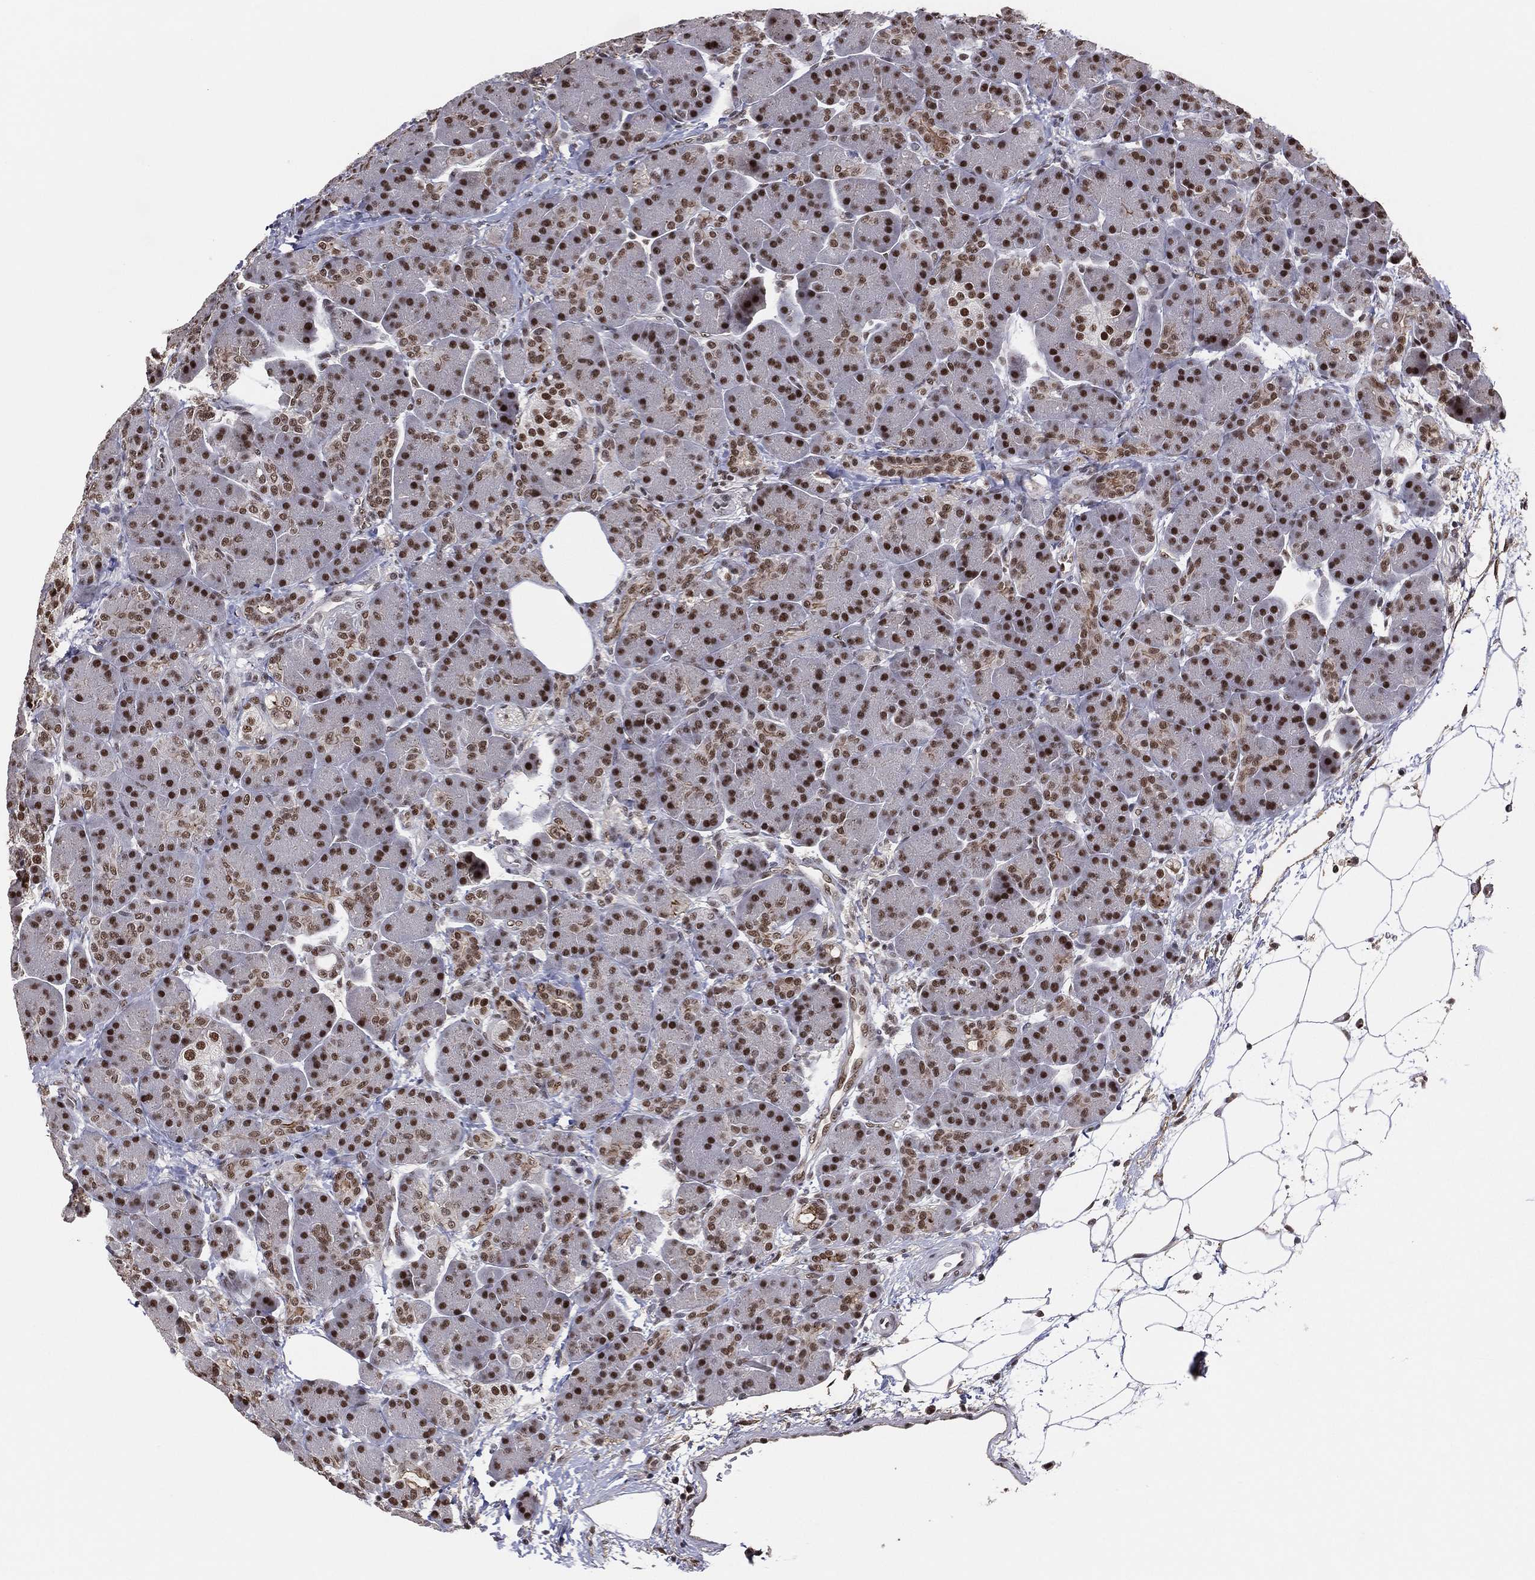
{"staining": {"intensity": "strong", "quantity": "25%-75%", "location": "nuclear"}, "tissue": "pancreas", "cell_type": "Exocrine glandular cells", "image_type": "normal", "snomed": [{"axis": "morphology", "description": "Normal tissue, NOS"}, {"axis": "topography", "description": "Pancreas"}], "caption": "Immunohistochemical staining of benign pancreas reveals strong nuclear protein staining in approximately 25%-75% of exocrine glandular cells. Immunohistochemistry stains the protein of interest in brown and the nuclei are stained blue.", "gene": "GPALPP1", "patient": {"sex": "female", "age": 63}}